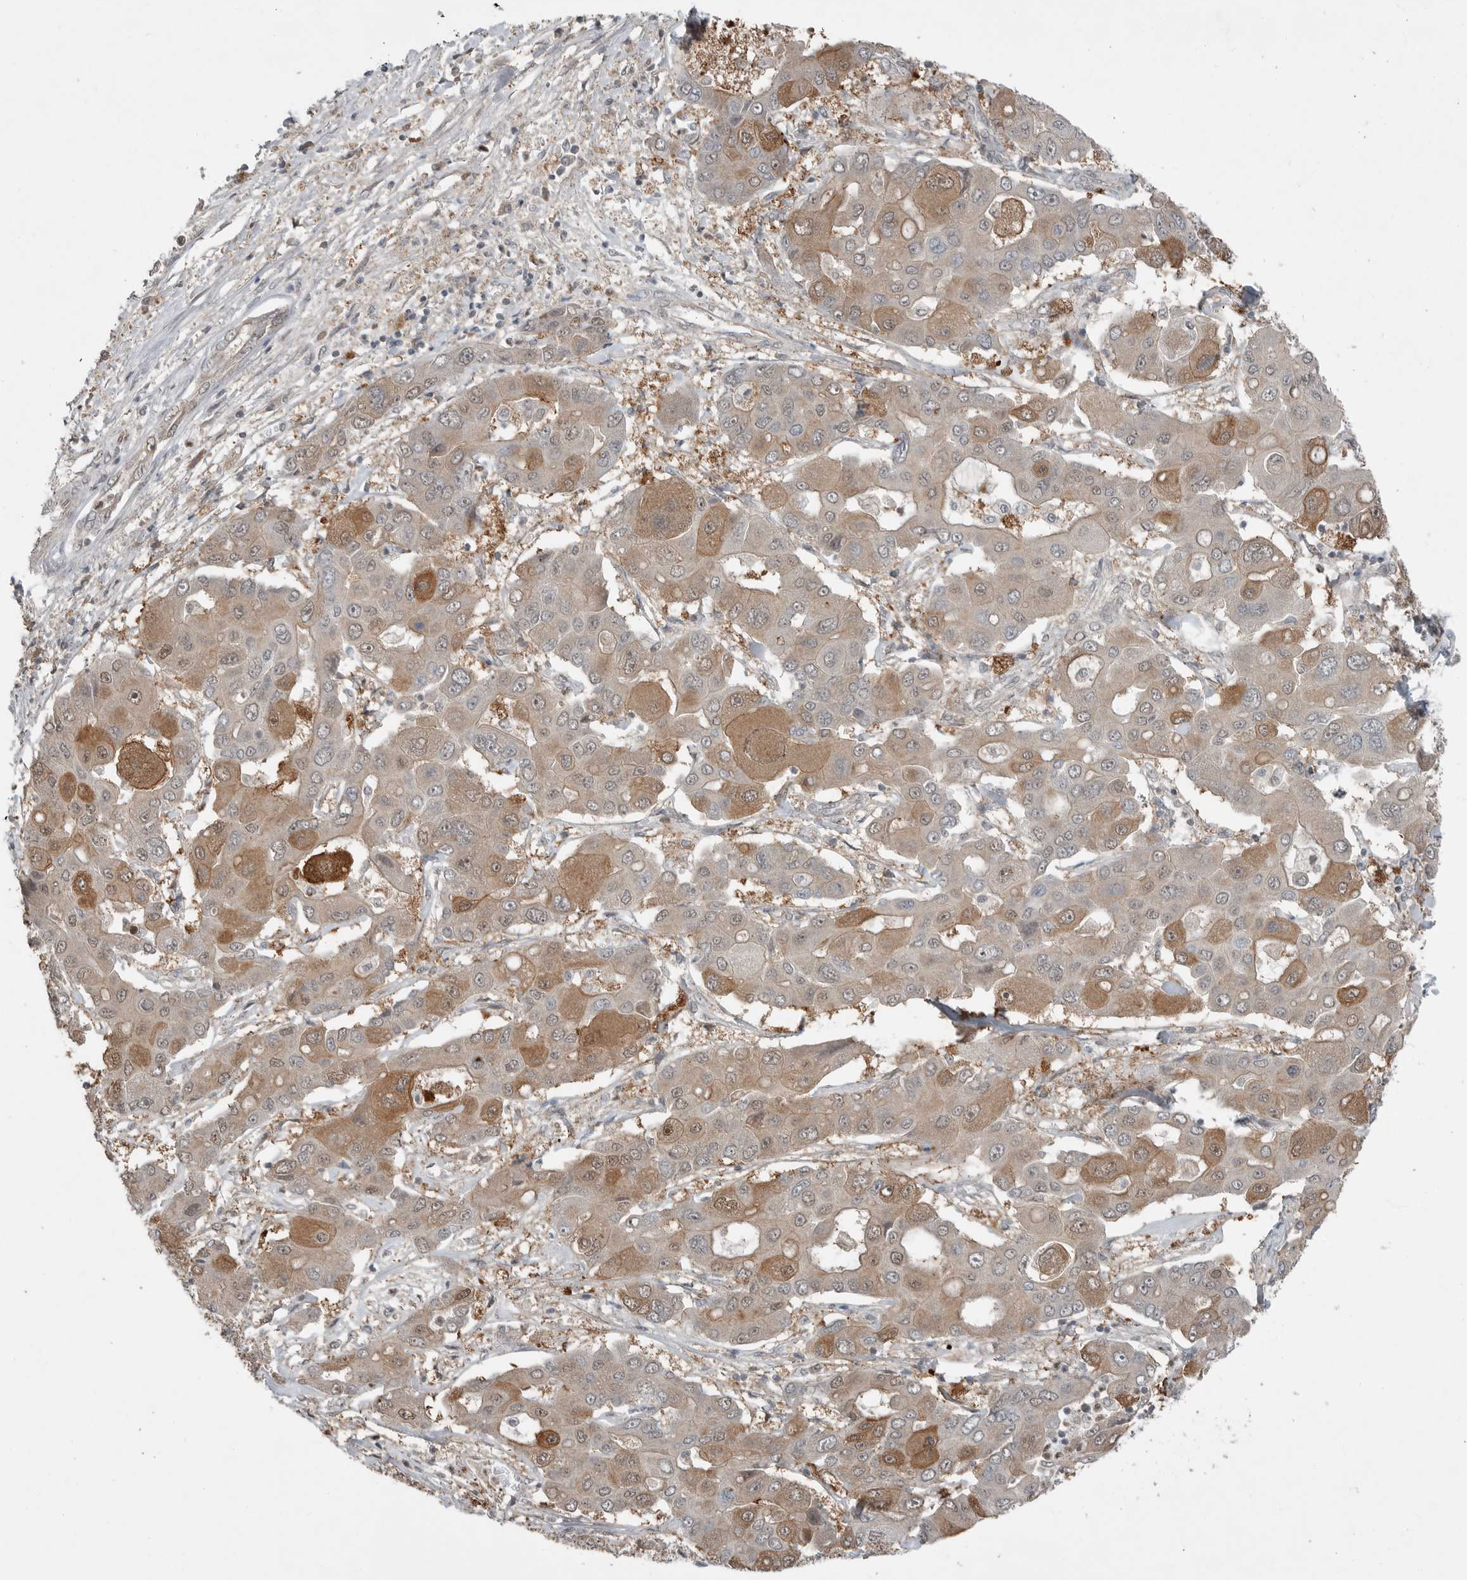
{"staining": {"intensity": "moderate", "quantity": "<25%", "location": "cytoplasmic/membranous"}, "tissue": "liver cancer", "cell_type": "Tumor cells", "image_type": "cancer", "snomed": [{"axis": "morphology", "description": "Cholangiocarcinoma"}, {"axis": "topography", "description": "Liver"}], "caption": "Moderate cytoplasmic/membranous positivity is identified in approximately <25% of tumor cells in liver cancer.", "gene": "MFAP3L", "patient": {"sex": "male", "age": 67}}